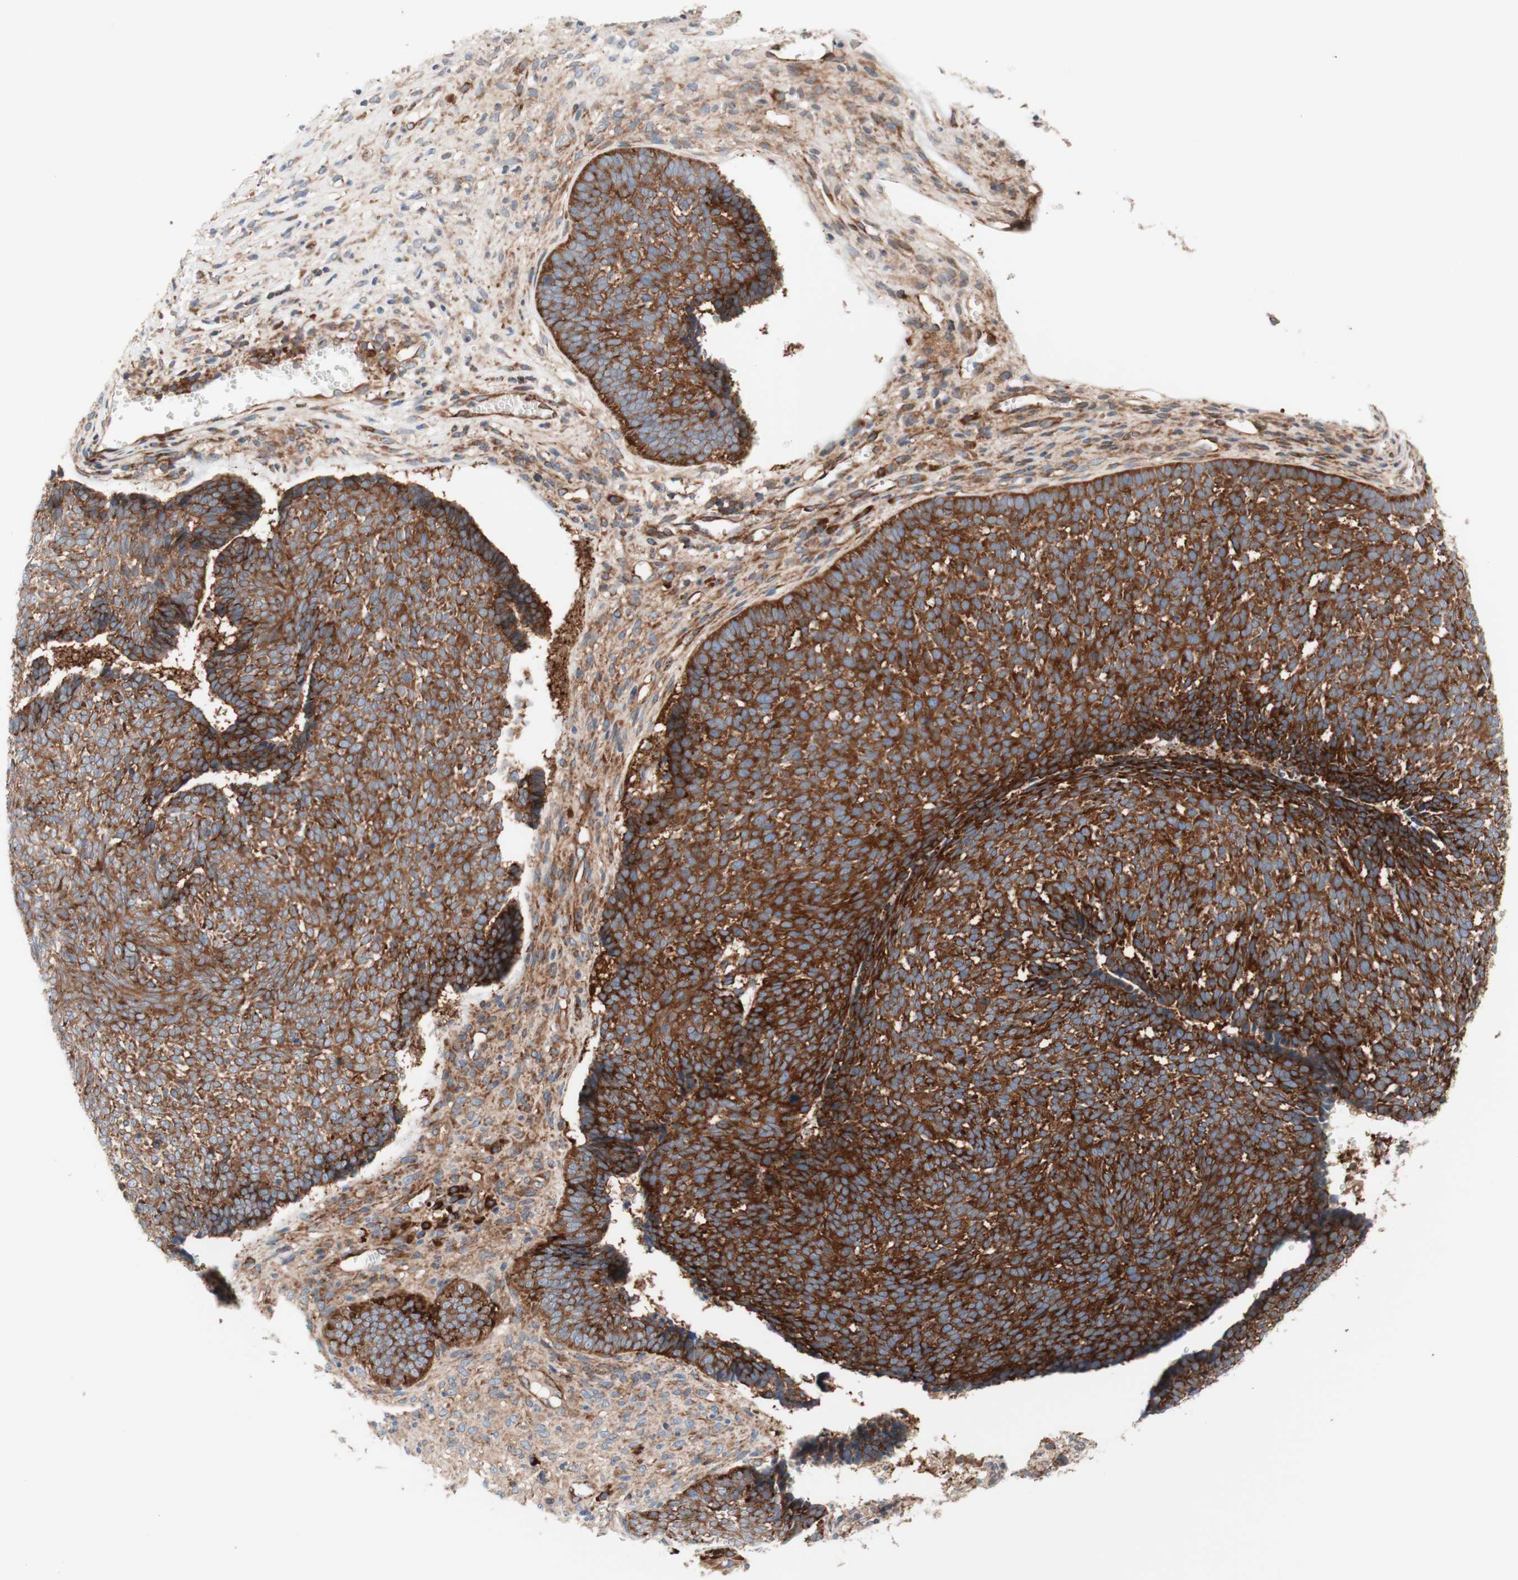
{"staining": {"intensity": "strong", "quantity": ">75%", "location": "cytoplasmic/membranous"}, "tissue": "skin cancer", "cell_type": "Tumor cells", "image_type": "cancer", "snomed": [{"axis": "morphology", "description": "Basal cell carcinoma"}, {"axis": "topography", "description": "Skin"}], "caption": "Immunohistochemistry (IHC) (DAB (3,3'-diaminobenzidine)) staining of human skin basal cell carcinoma demonstrates strong cytoplasmic/membranous protein expression in approximately >75% of tumor cells.", "gene": "CCN4", "patient": {"sex": "male", "age": 84}}